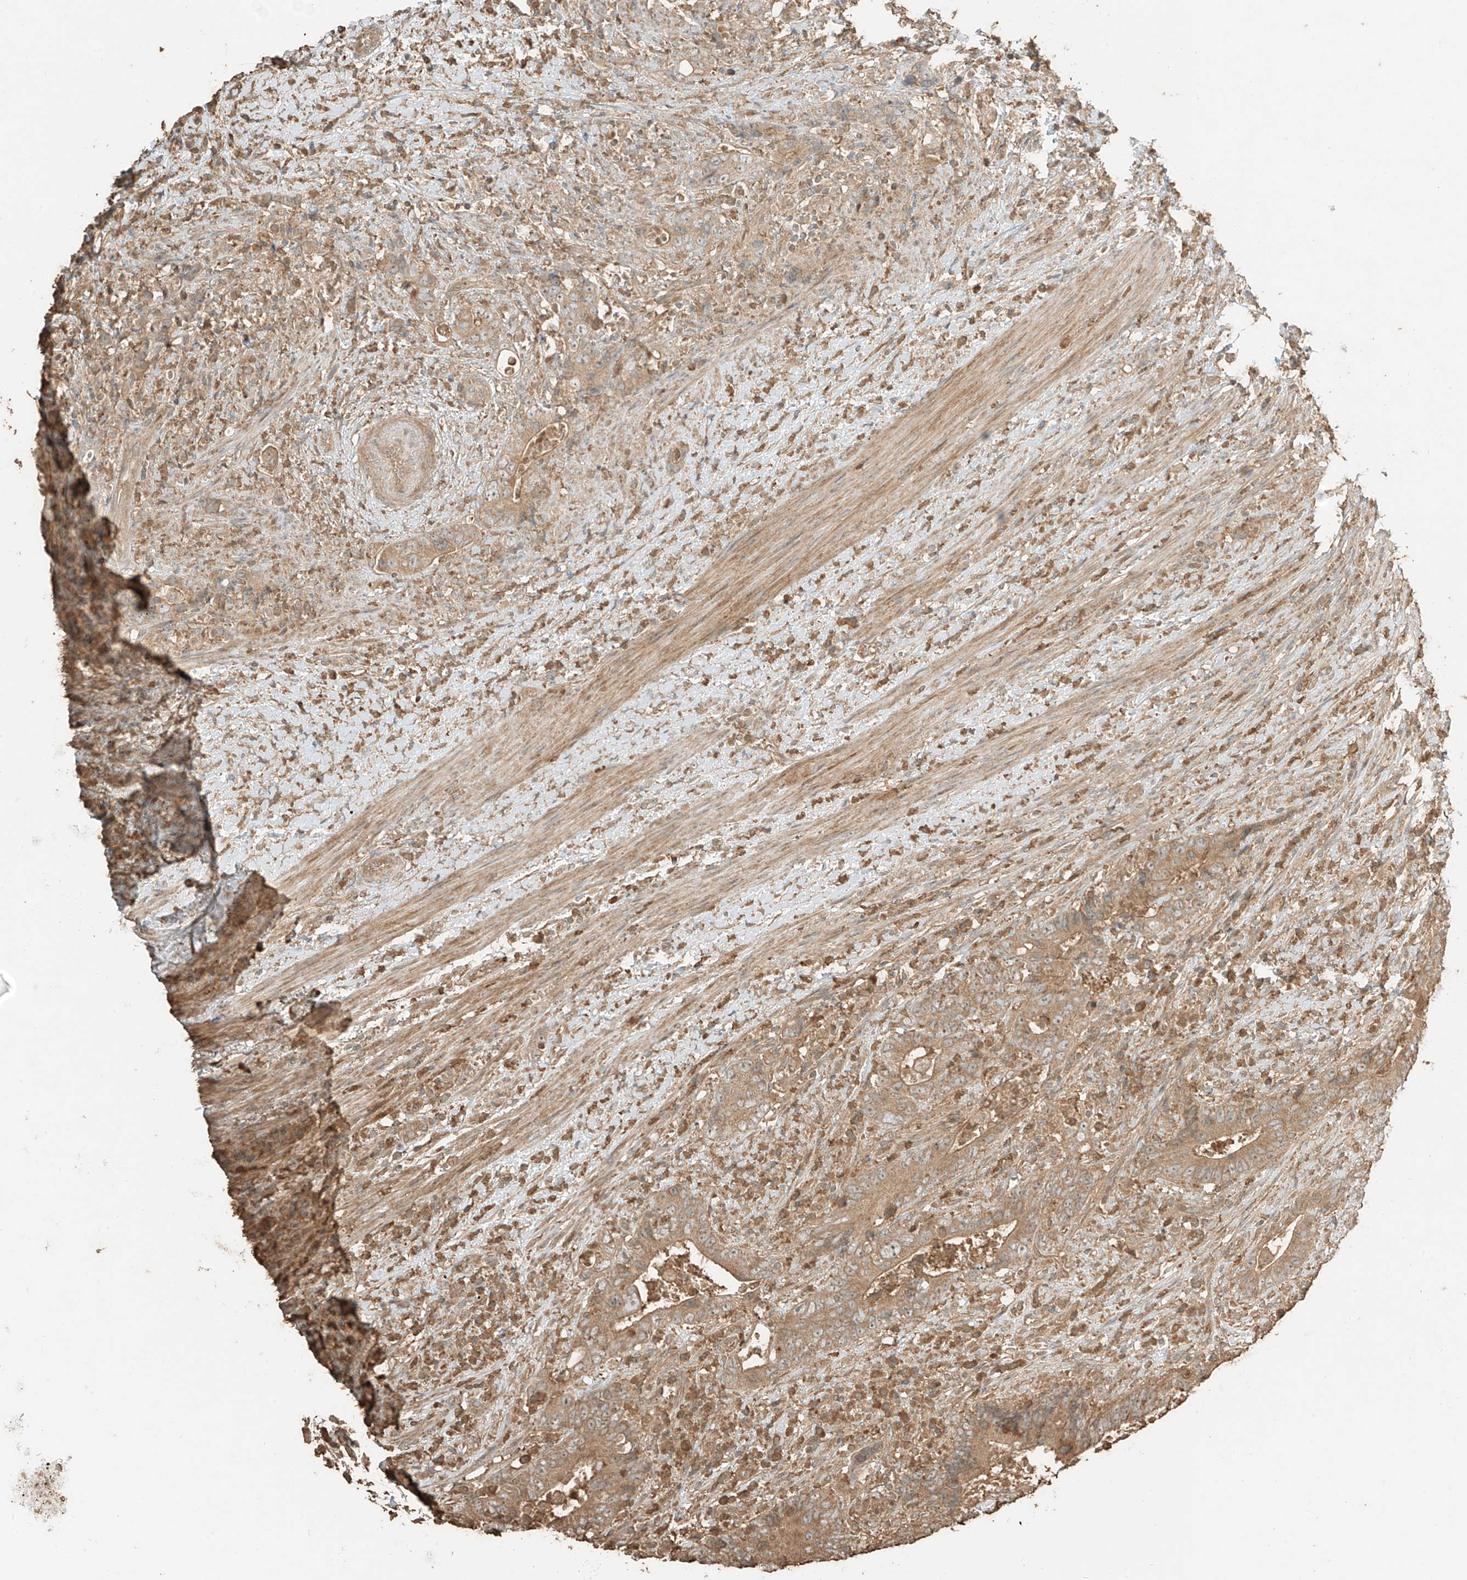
{"staining": {"intensity": "weak", "quantity": ">75%", "location": "cytoplasmic/membranous"}, "tissue": "colorectal cancer", "cell_type": "Tumor cells", "image_type": "cancer", "snomed": [{"axis": "morphology", "description": "Adenocarcinoma, NOS"}, {"axis": "topography", "description": "Colon"}], "caption": "A brown stain labels weak cytoplasmic/membranous staining of a protein in human colorectal cancer (adenocarcinoma) tumor cells.", "gene": "RFTN2", "patient": {"sex": "female", "age": 75}}